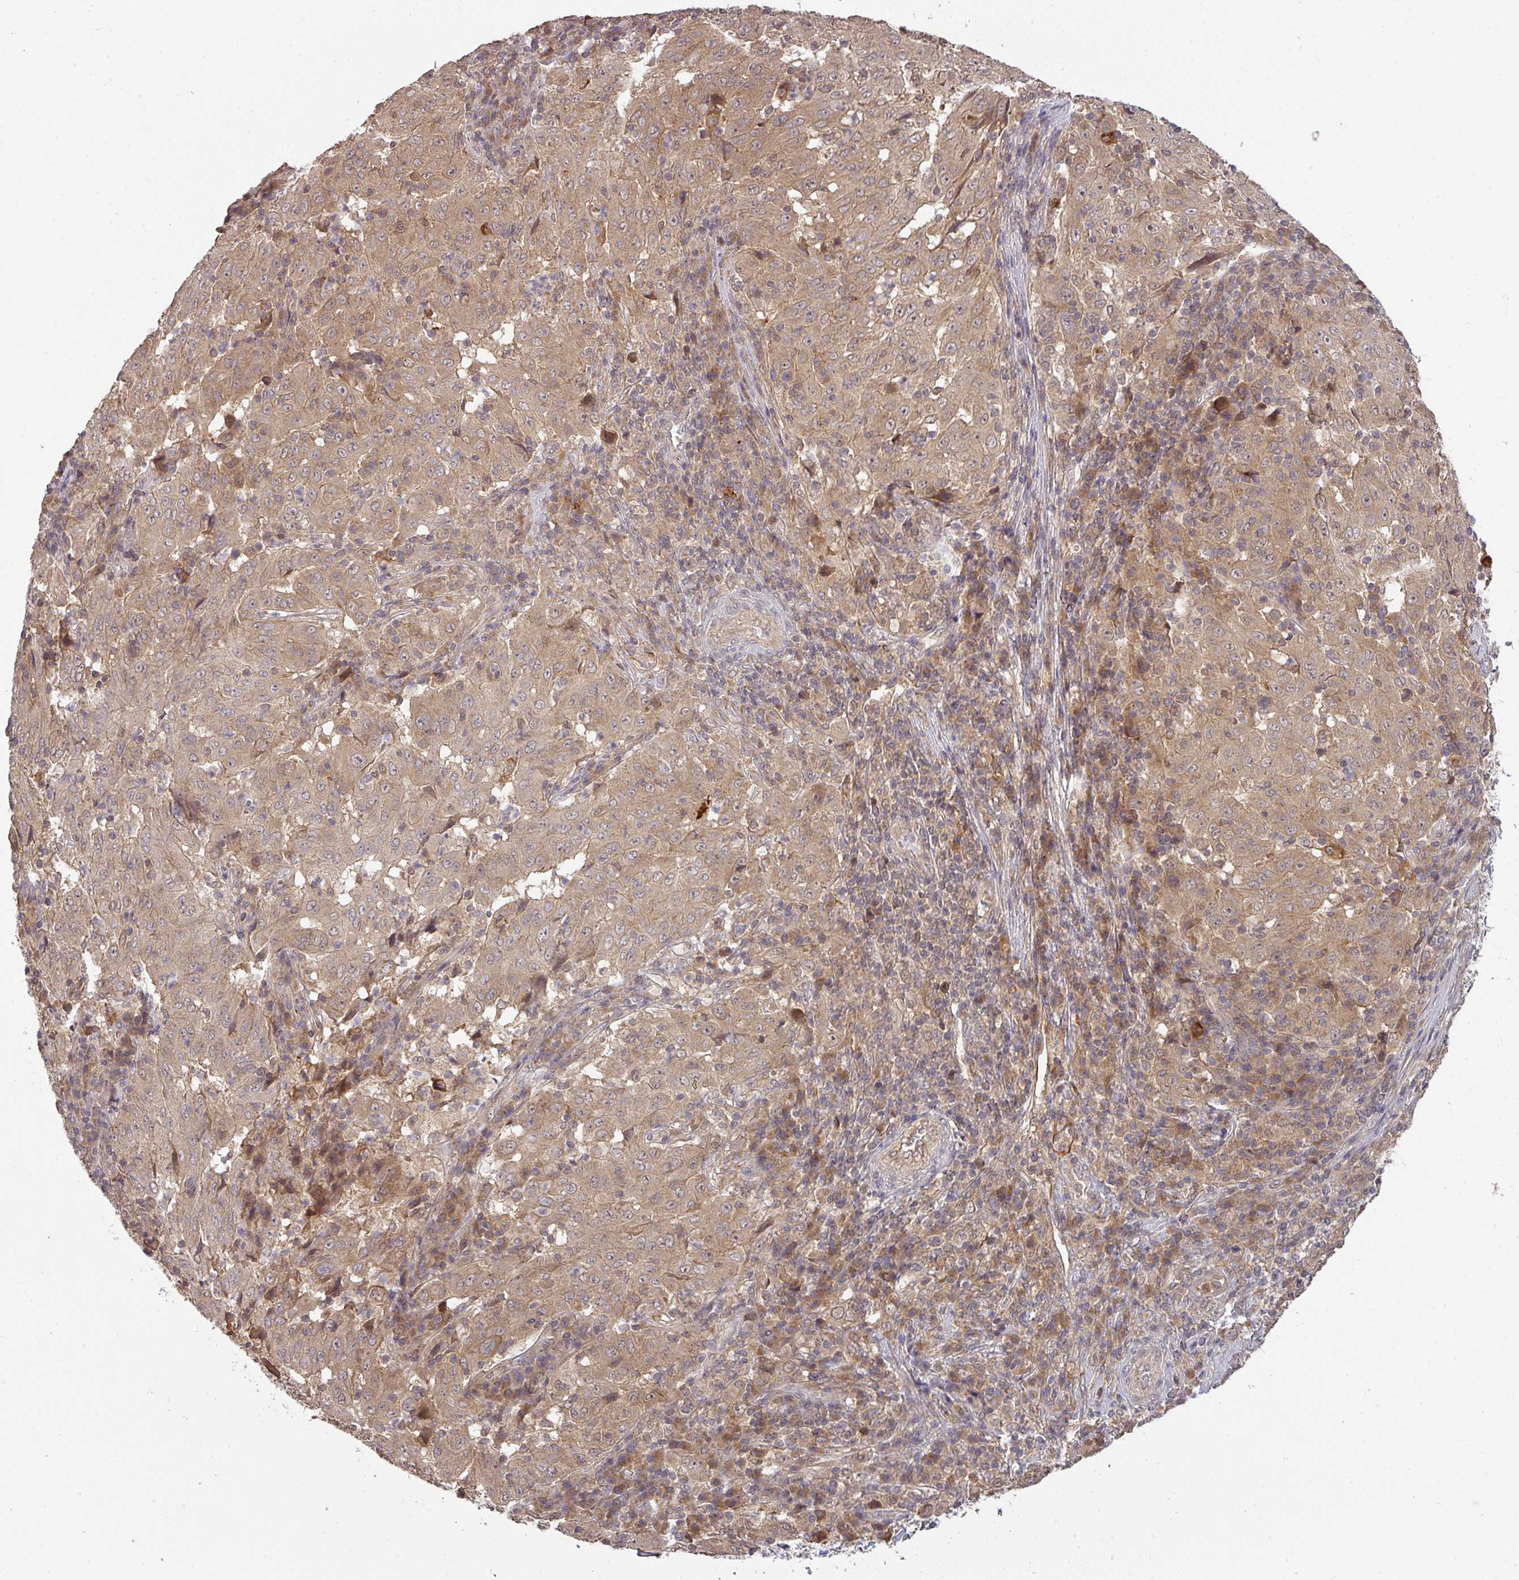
{"staining": {"intensity": "moderate", "quantity": ">75%", "location": "cytoplasmic/membranous"}, "tissue": "pancreatic cancer", "cell_type": "Tumor cells", "image_type": "cancer", "snomed": [{"axis": "morphology", "description": "Adenocarcinoma, NOS"}, {"axis": "topography", "description": "Pancreas"}], "caption": "Protein positivity by IHC demonstrates moderate cytoplasmic/membranous positivity in about >75% of tumor cells in pancreatic adenocarcinoma. The staining was performed using DAB (3,3'-diaminobenzidine) to visualize the protein expression in brown, while the nuclei were stained in blue with hematoxylin (Magnification: 20x).", "gene": "CCDC121", "patient": {"sex": "male", "age": 63}}